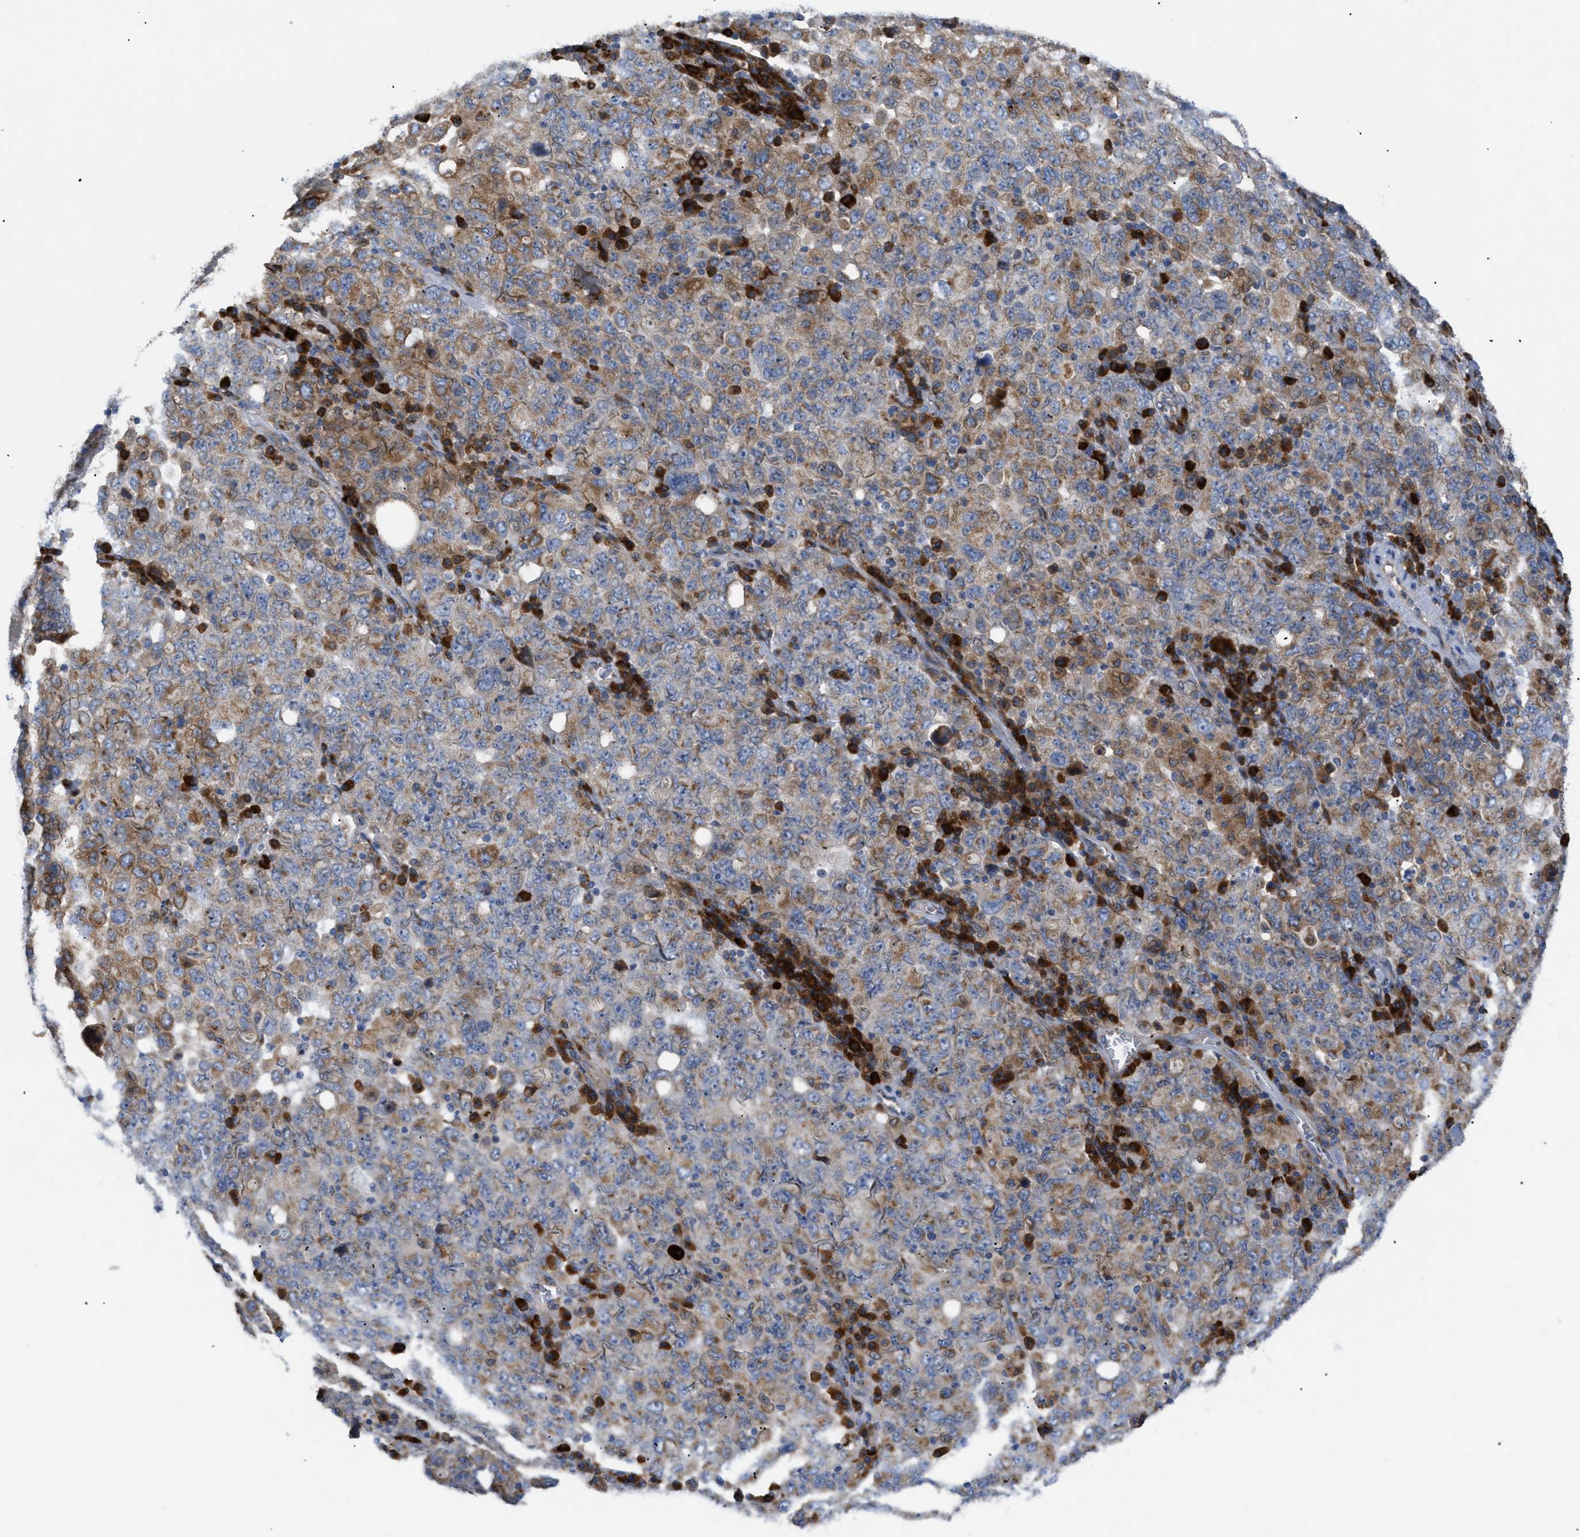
{"staining": {"intensity": "moderate", "quantity": "25%-75%", "location": "cytoplasmic/membranous"}, "tissue": "ovarian cancer", "cell_type": "Tumor cells", "image_type": "cancer", "snomed": [{"axis": "morphology", "description": "Carcinoma, endometroid"}, {"axis": "topography", "description": "Ovary"}], "caption": "High-power microscopy captured an IHC histopathology image of ovarian endometroid carcinoma, revealing moderate cytoplasmic/membranous positivity in approximately 25%-75% of tumor cells.", "gene": "SLC50A1", "patient": {"sex": "female", "age": 62}}